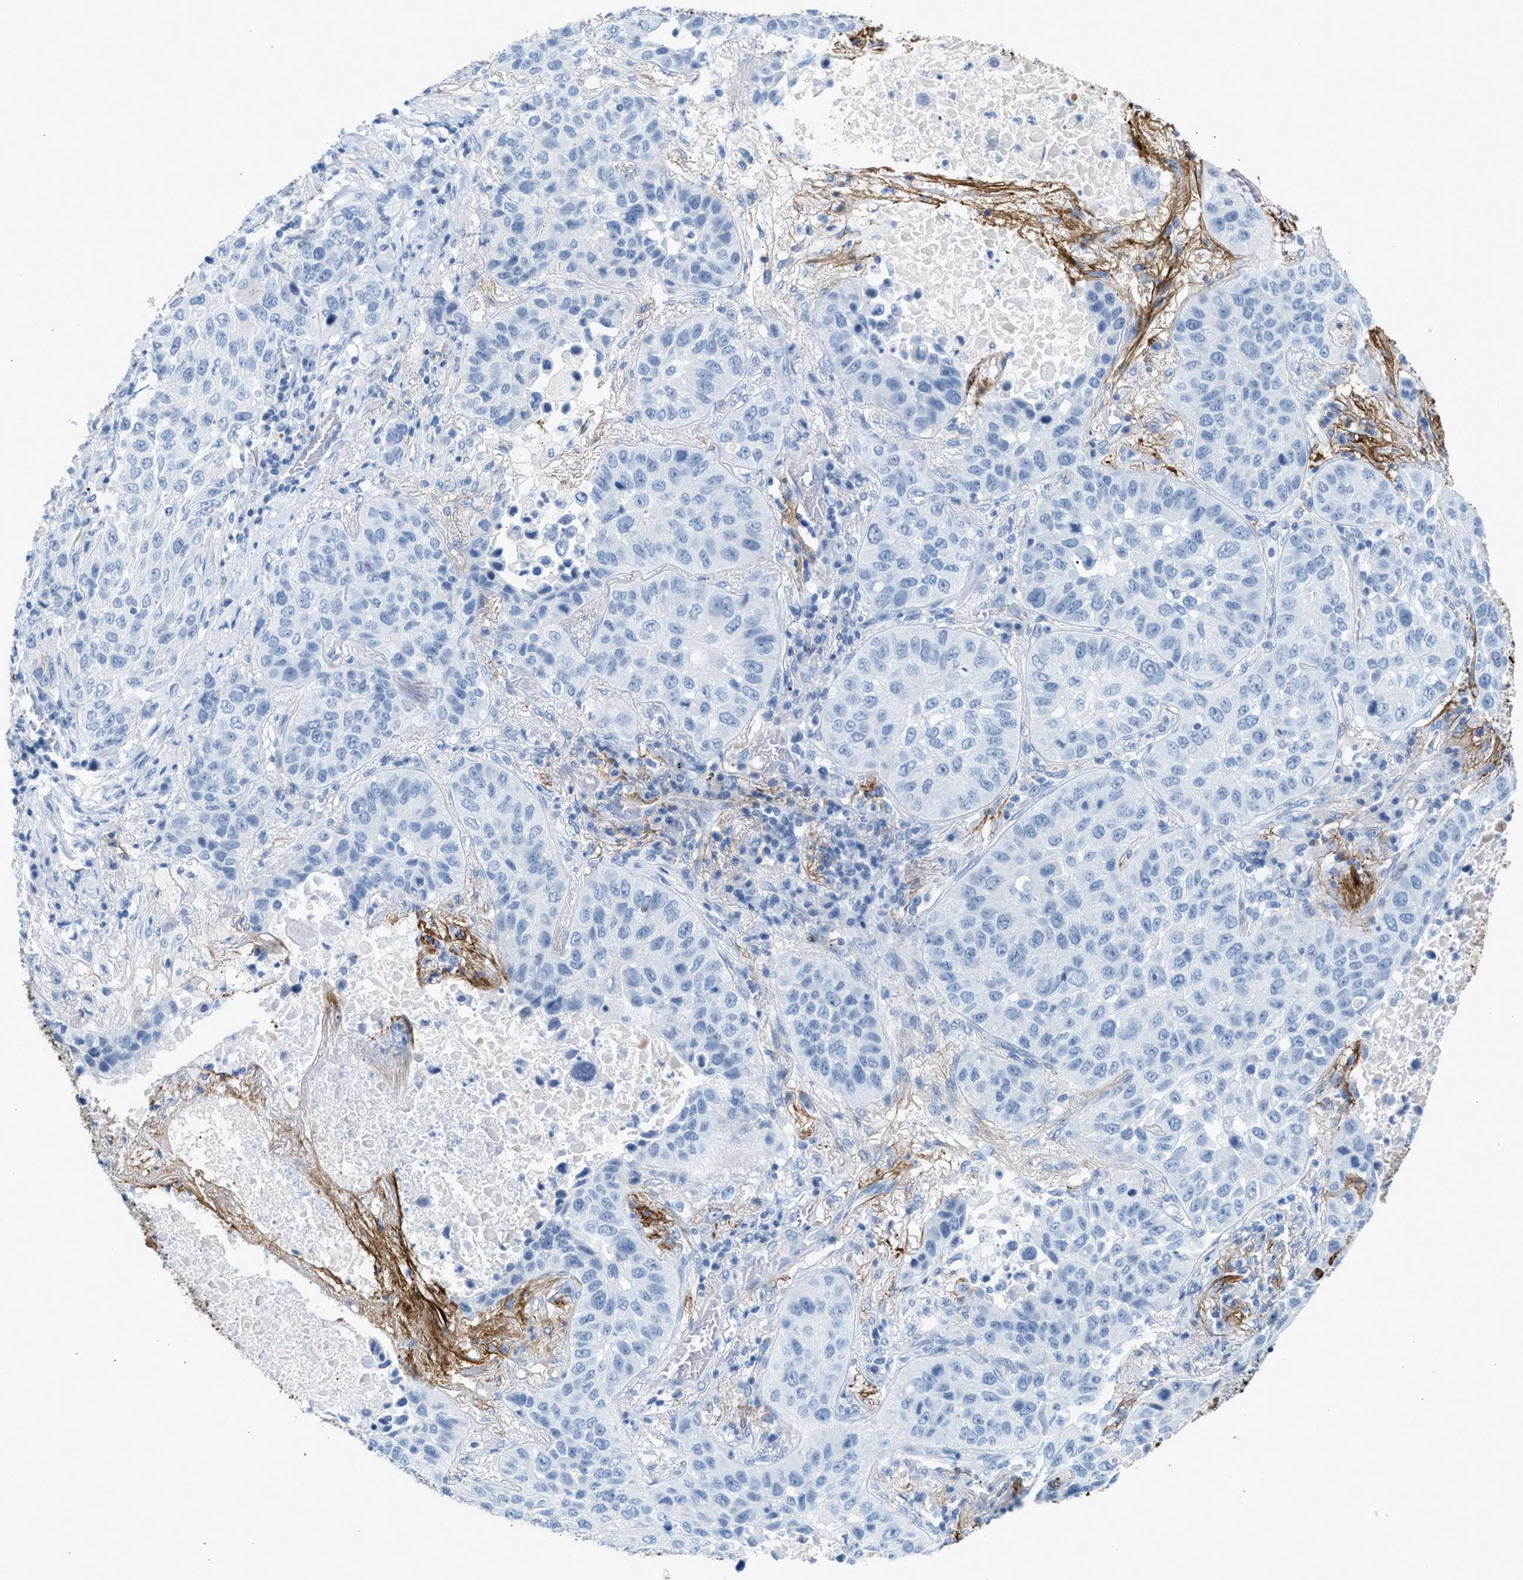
{"staining": {"intensity": "negative", "quantity": "none", "location": "none"}, "tissue": "lung cancer", "cell_type": "Tumor cells", "image_type": "cancer", "snomed": [{"axis": "morphology", "description": "Squamous cell carcinoma, NOS"}, {"axis": "topography", "description": "Lung"}], "caption": "Tumor cells show no significant staining in squamous cell carcinoma (lung).", "gene": "TNR", "patient": {"sex": "male", "age": 57}}